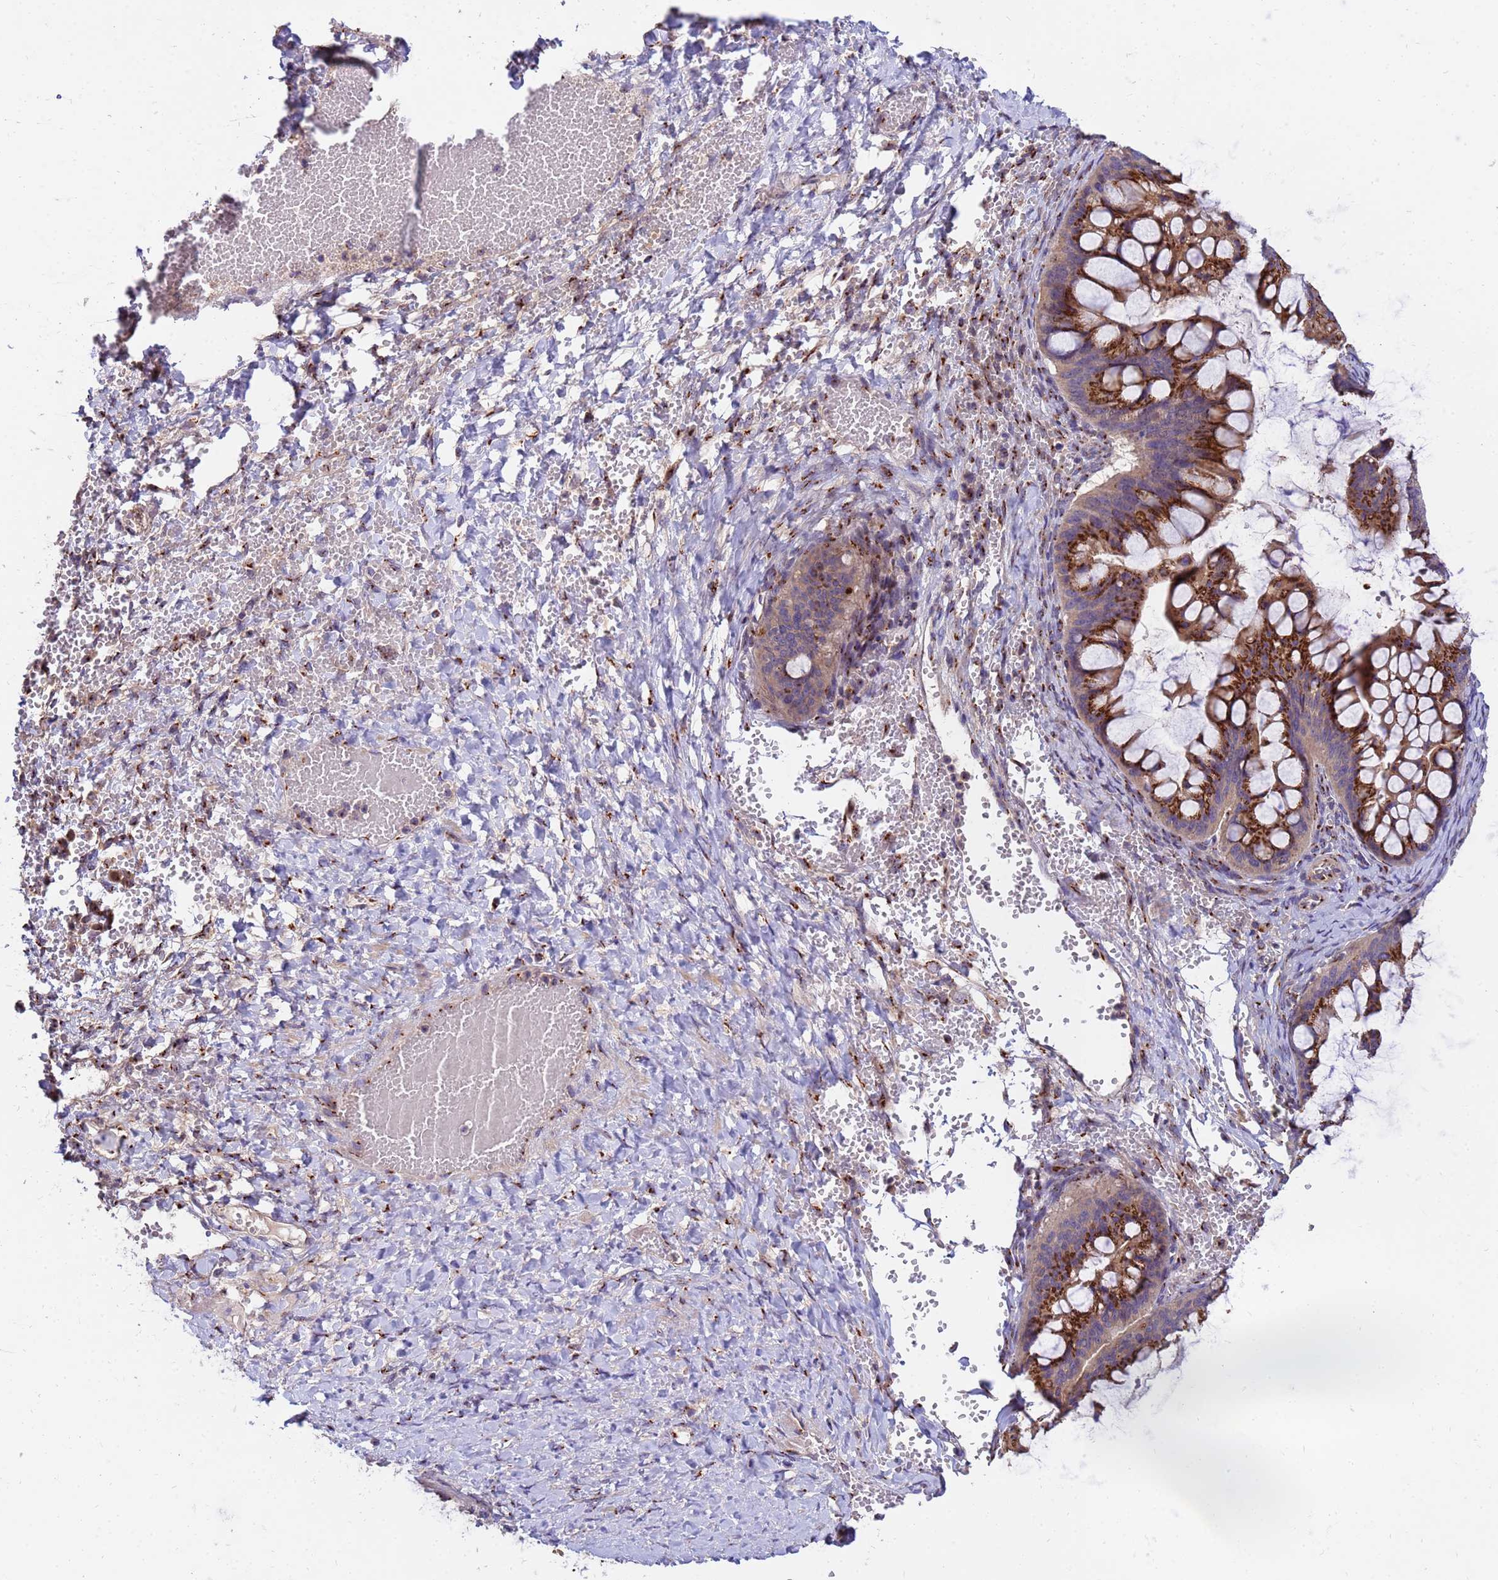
{"staining": {"intensity": "strong", "quantity": ">75%", "location": "cytoplasmic/membranous"}, "tissue": "ovarian cancer", "cell_type": "Tumor cells", "image_type": "cancer", "snomed": [{"axis": "morphology", "description": "Cystadenocarcinoma, mucinous, NOS"}, {"axis": "topography", "description": "Ovary"}], "caption": "Immunohistochemical staining of ovarian cancer exhibits strong cytoplasmic/membranous protein positivity in approximately >75% of tumor cells.", "gene": "HPS3", "patient": {"sex": "female", "age": 73}}